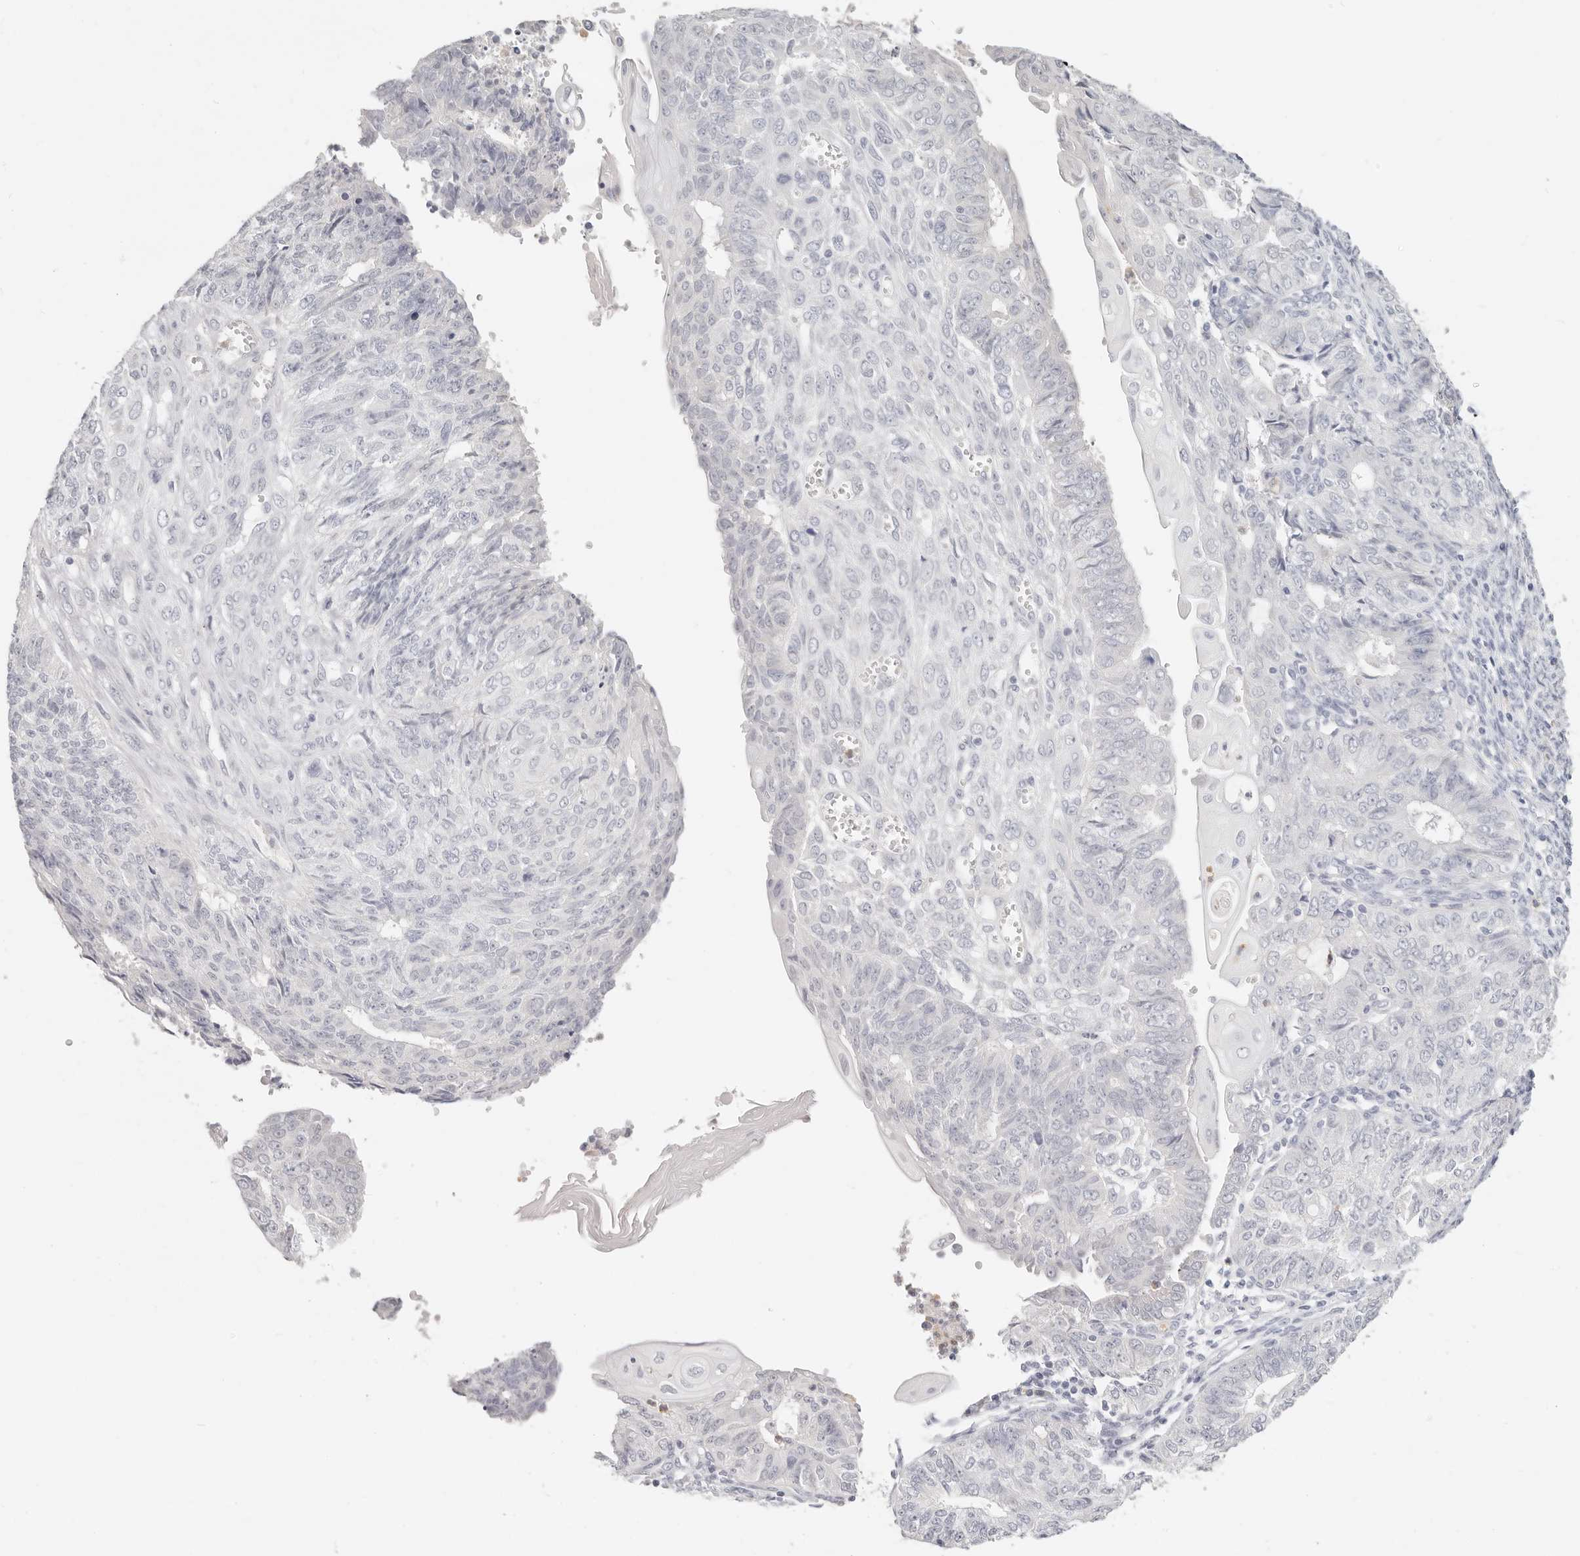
{"staining": {"intensity": "negative", "quantity": "none", "location": "none"}, "tissue": "endometrial cancer", "cell_type": "Tumor cells", "image_type": "cancer", "snomed": [{"axis": "morphology", "description": "Adenocarcinoma, NOS"}, {"axis": "topography", "description": "Endometrium"}], "caption": "High magnification brightfield microscopy of endometrial cancer (adenocarcinoma) stained with DAB (brown) and counterstained with hematoxylin (blue): tumor cells show no significant staining.", "gene": "ASCL1", "patient": {"sex": "female", "age": 32}}